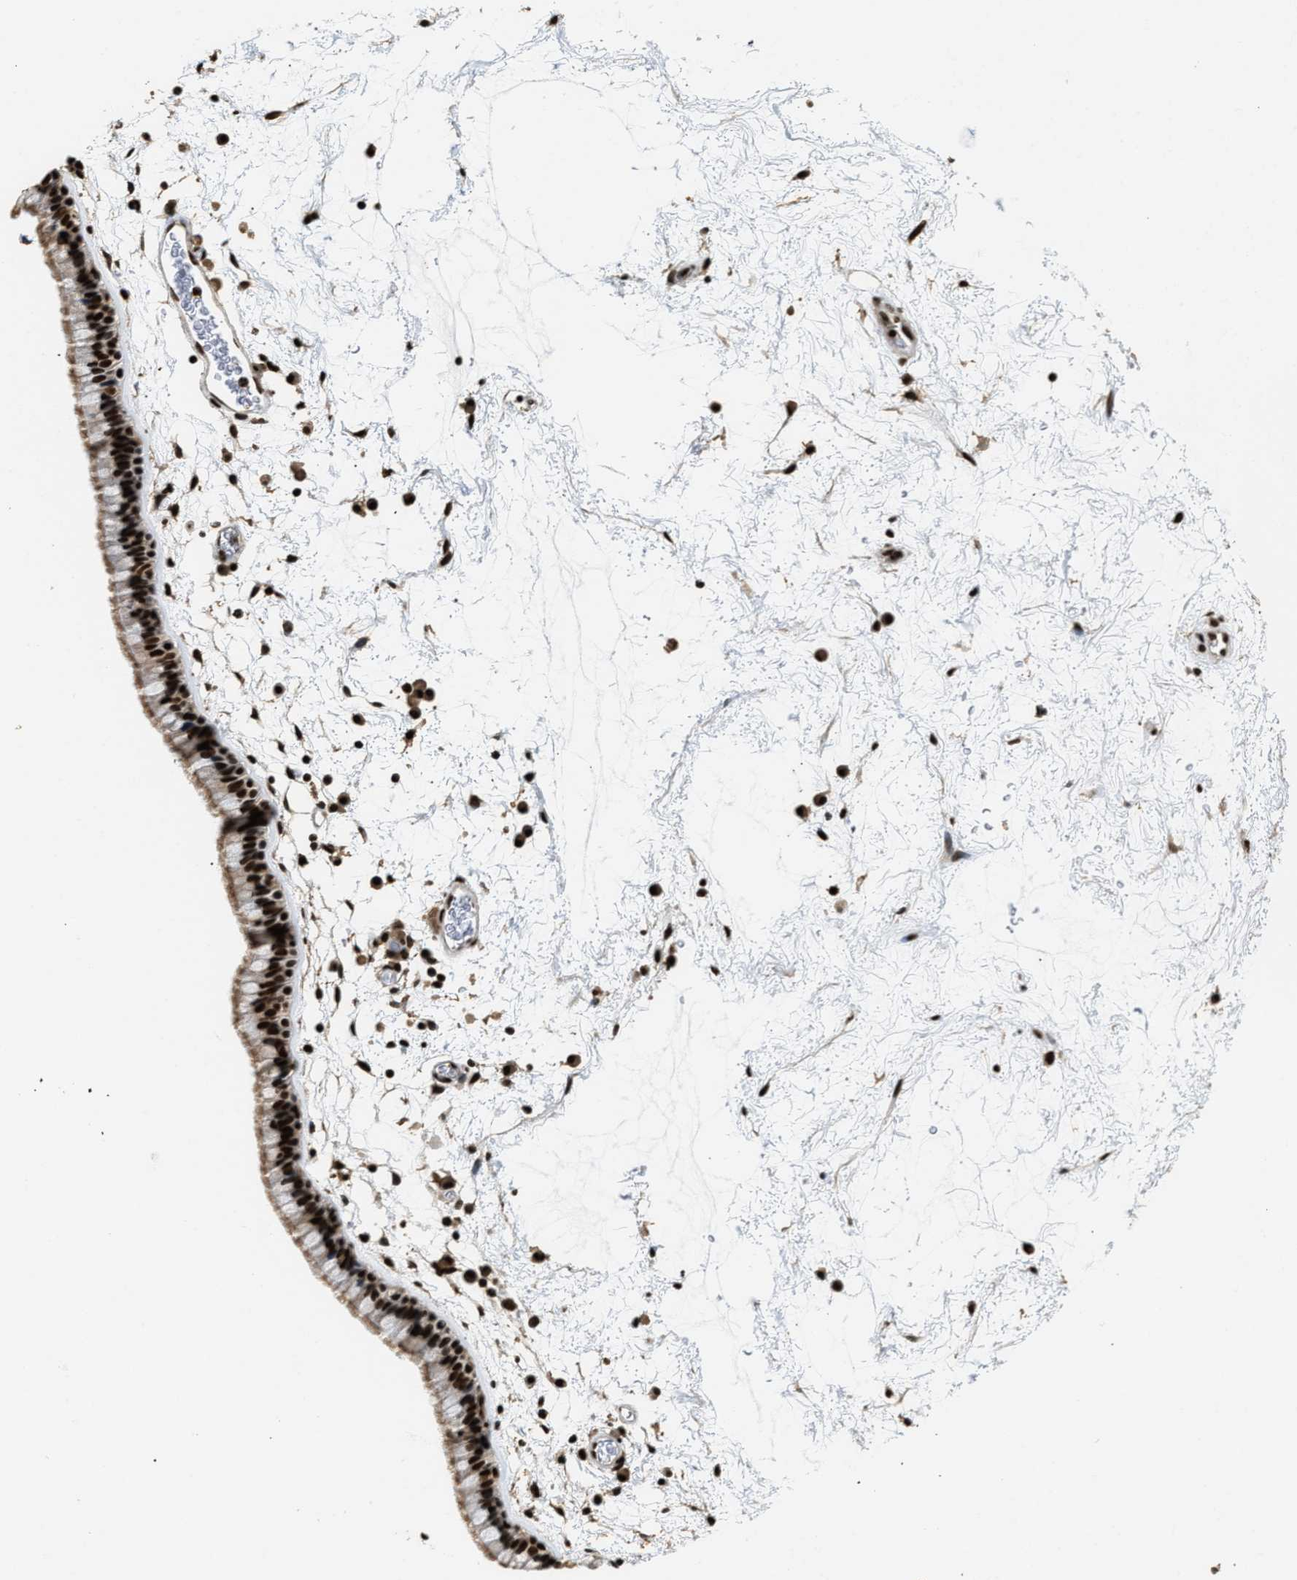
{"staining": {"intensity": "strong", "quantity": ">75%", "location": "cytoplasmic/membranous,nuclear"}, "tissue": "nasopharynx", "cell_type": "Respiratory epithelial cells", "image_type": "normal", "snomed": [{"axis": "morphology", "description": "Normal tissue, NOS"}, {"axis": "morphology", "description": "Inflammation, NOS"}, {"axis": "topography", "description": "Nasopharynx"}], "caption": "IHC (DAB) staining of unremarkable human nasopharynx exhibits strong cytoplasmic/membranous,nuclear protein staining in about >75% of respiratory epithelial cells.", "gene": "RAD21", "patient": {"sex": "male", "age": 48}}